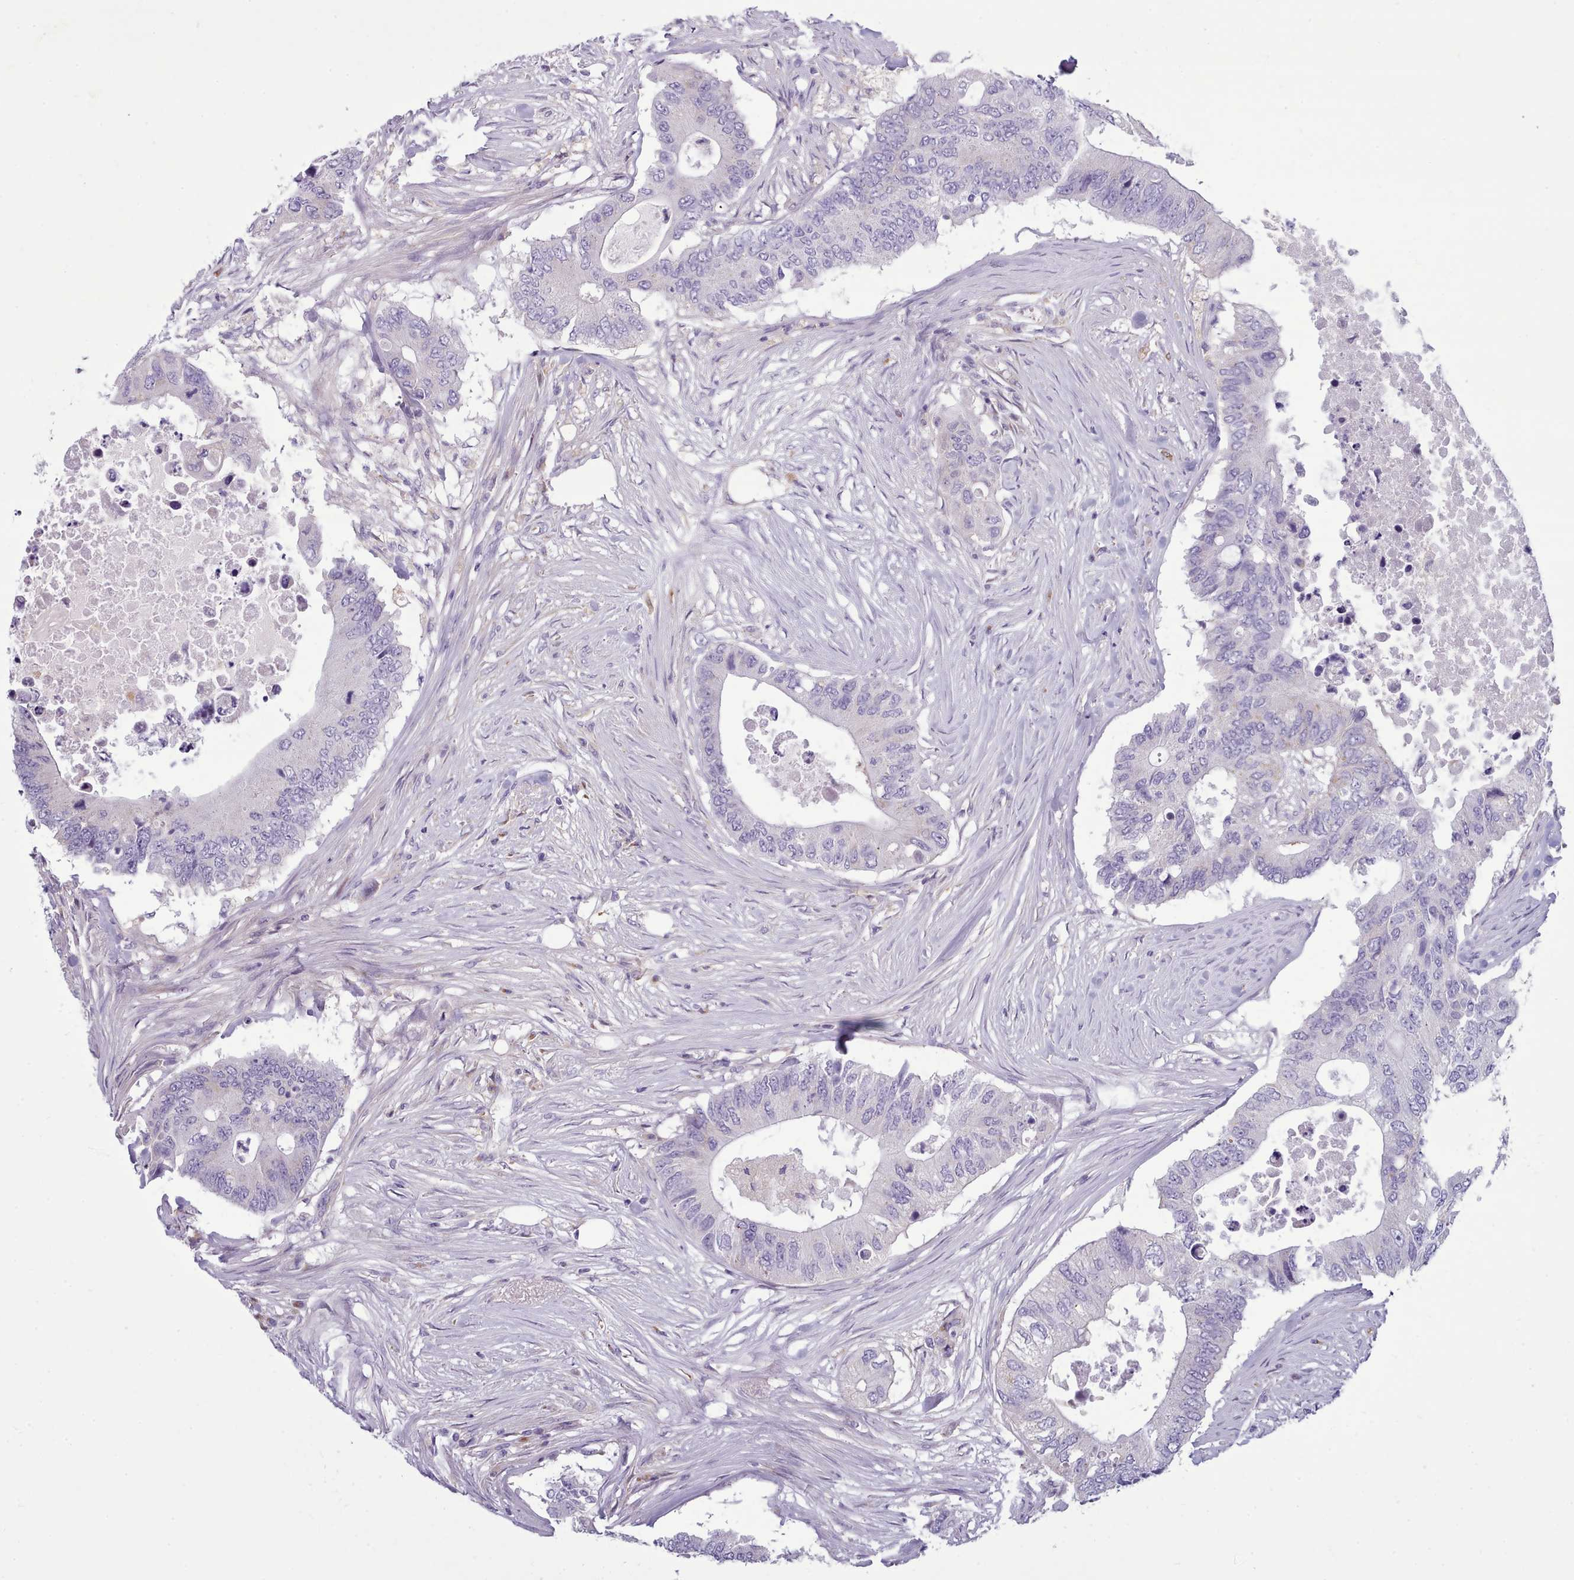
{"staining": {"intensity": "negative", "quantity": "none", "location": "none"}, "tissue": "colorectal cancer", "cell_type": "Tumor cells", "image_type": "cancer", "snomed": [{"axis": "morphology", "description": "Adenocarcinoma, NOS"}, {"axis": "topography", "description": "Colon"}], "caption": "An image of human colorectal cancer is negative for staining in tumor cells. The staining is performed using DAB brown chromogen with nuclei counter-stained in using hematoxylin.", "gene": "MYRFL", "patient": {"sex": "male", "age": 71}}